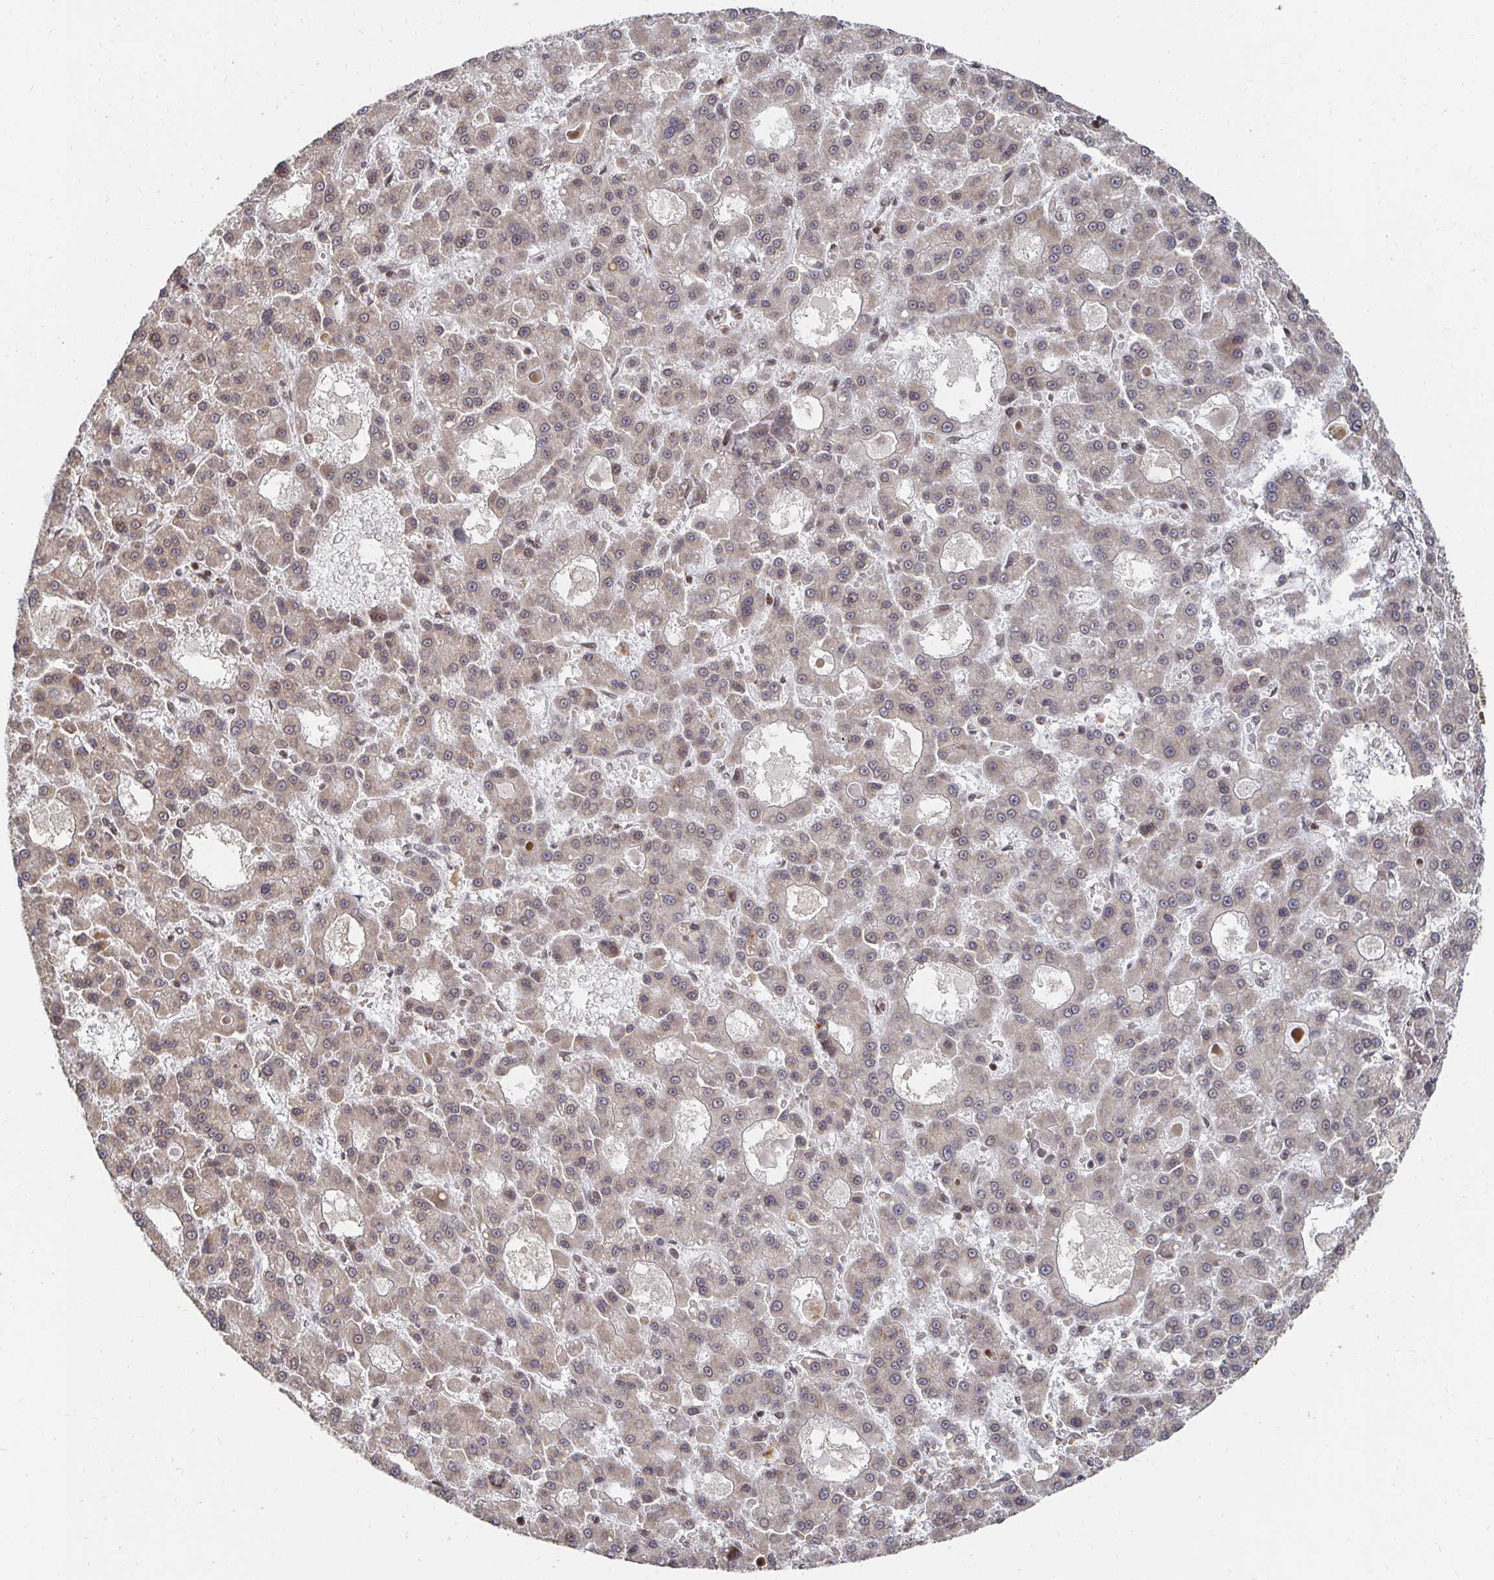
{"staining": {"intensity": "weak", "quantity": ">75%", "location": "cytoplasmic/membranous"}, "tissue": "liver cancer", "cell_type": "Tumor cells", "image_type": "cancer", "snomed": [{"axis": "morphology", "description": "Carcinoma, Hepatocellular, NOS"}, {"axis": "topography", "description": "Liver"}], "caption": "IHC of human liver hepatocellular carcinoma reveals low levels of weak cytoplasmic/membranous expression in about >75% of tumor cells.", "gene": "GTF3C6", "patient": {"sex": "male", "age": 70}}